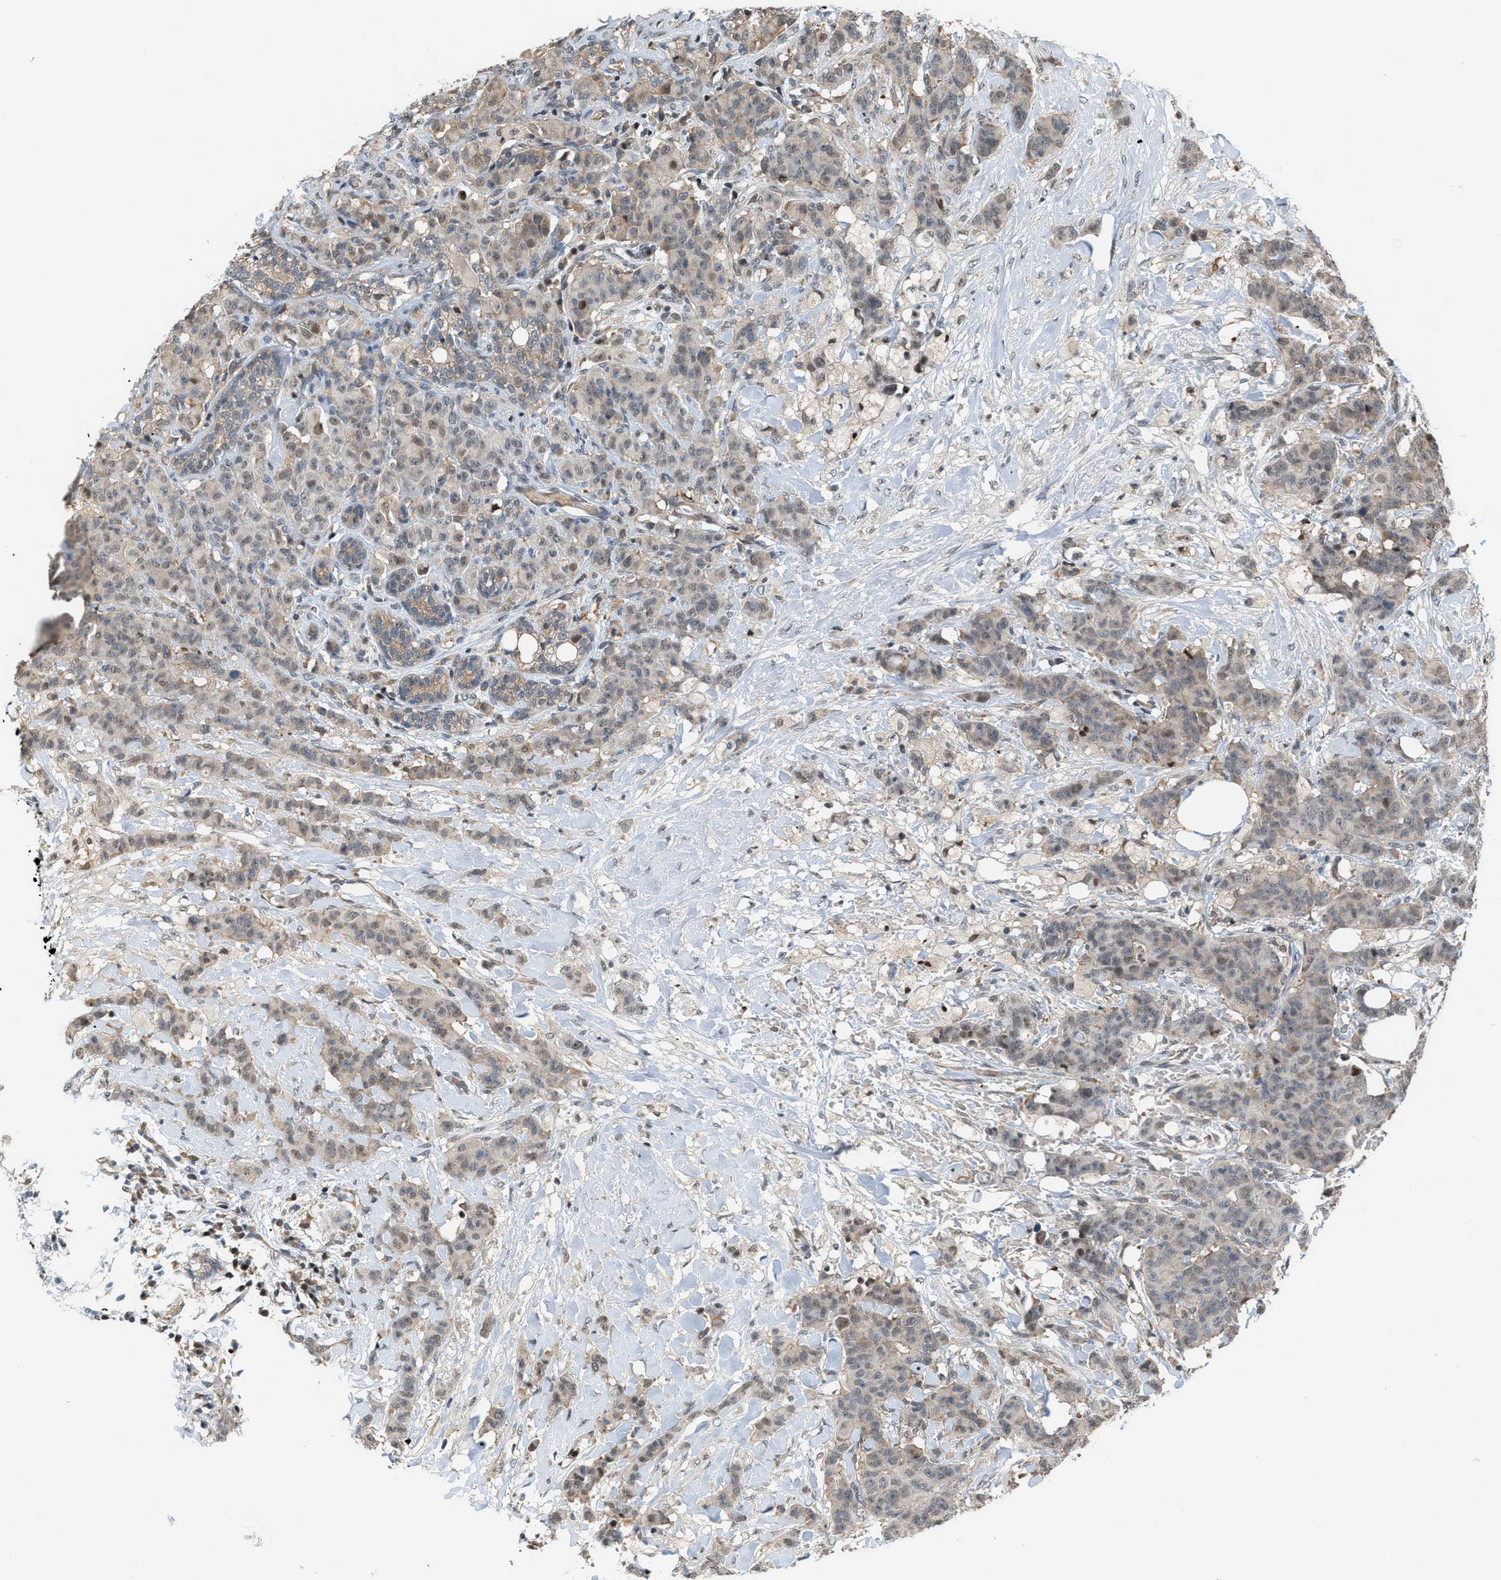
{"staining": {"intensity": "weak", "quantity": "<25%", "location": "nuclear"}, "tissue": "breast cancer", "cell_type": "Tumor cells", "image_type": "cancer", "snomed": [{"axis": "morphology", "description": "Normal tissue, NOS"}, {"axis": "morphology", "description": "Duct carcinoma"}, {"axis": "topography", "description": "Breast"}], "caption": "Tumor cells show no significant expression in breast cancer (intraductal carcinoma).", "gene": "RFFL", "patient": {"sex": "female", "age": 40}}